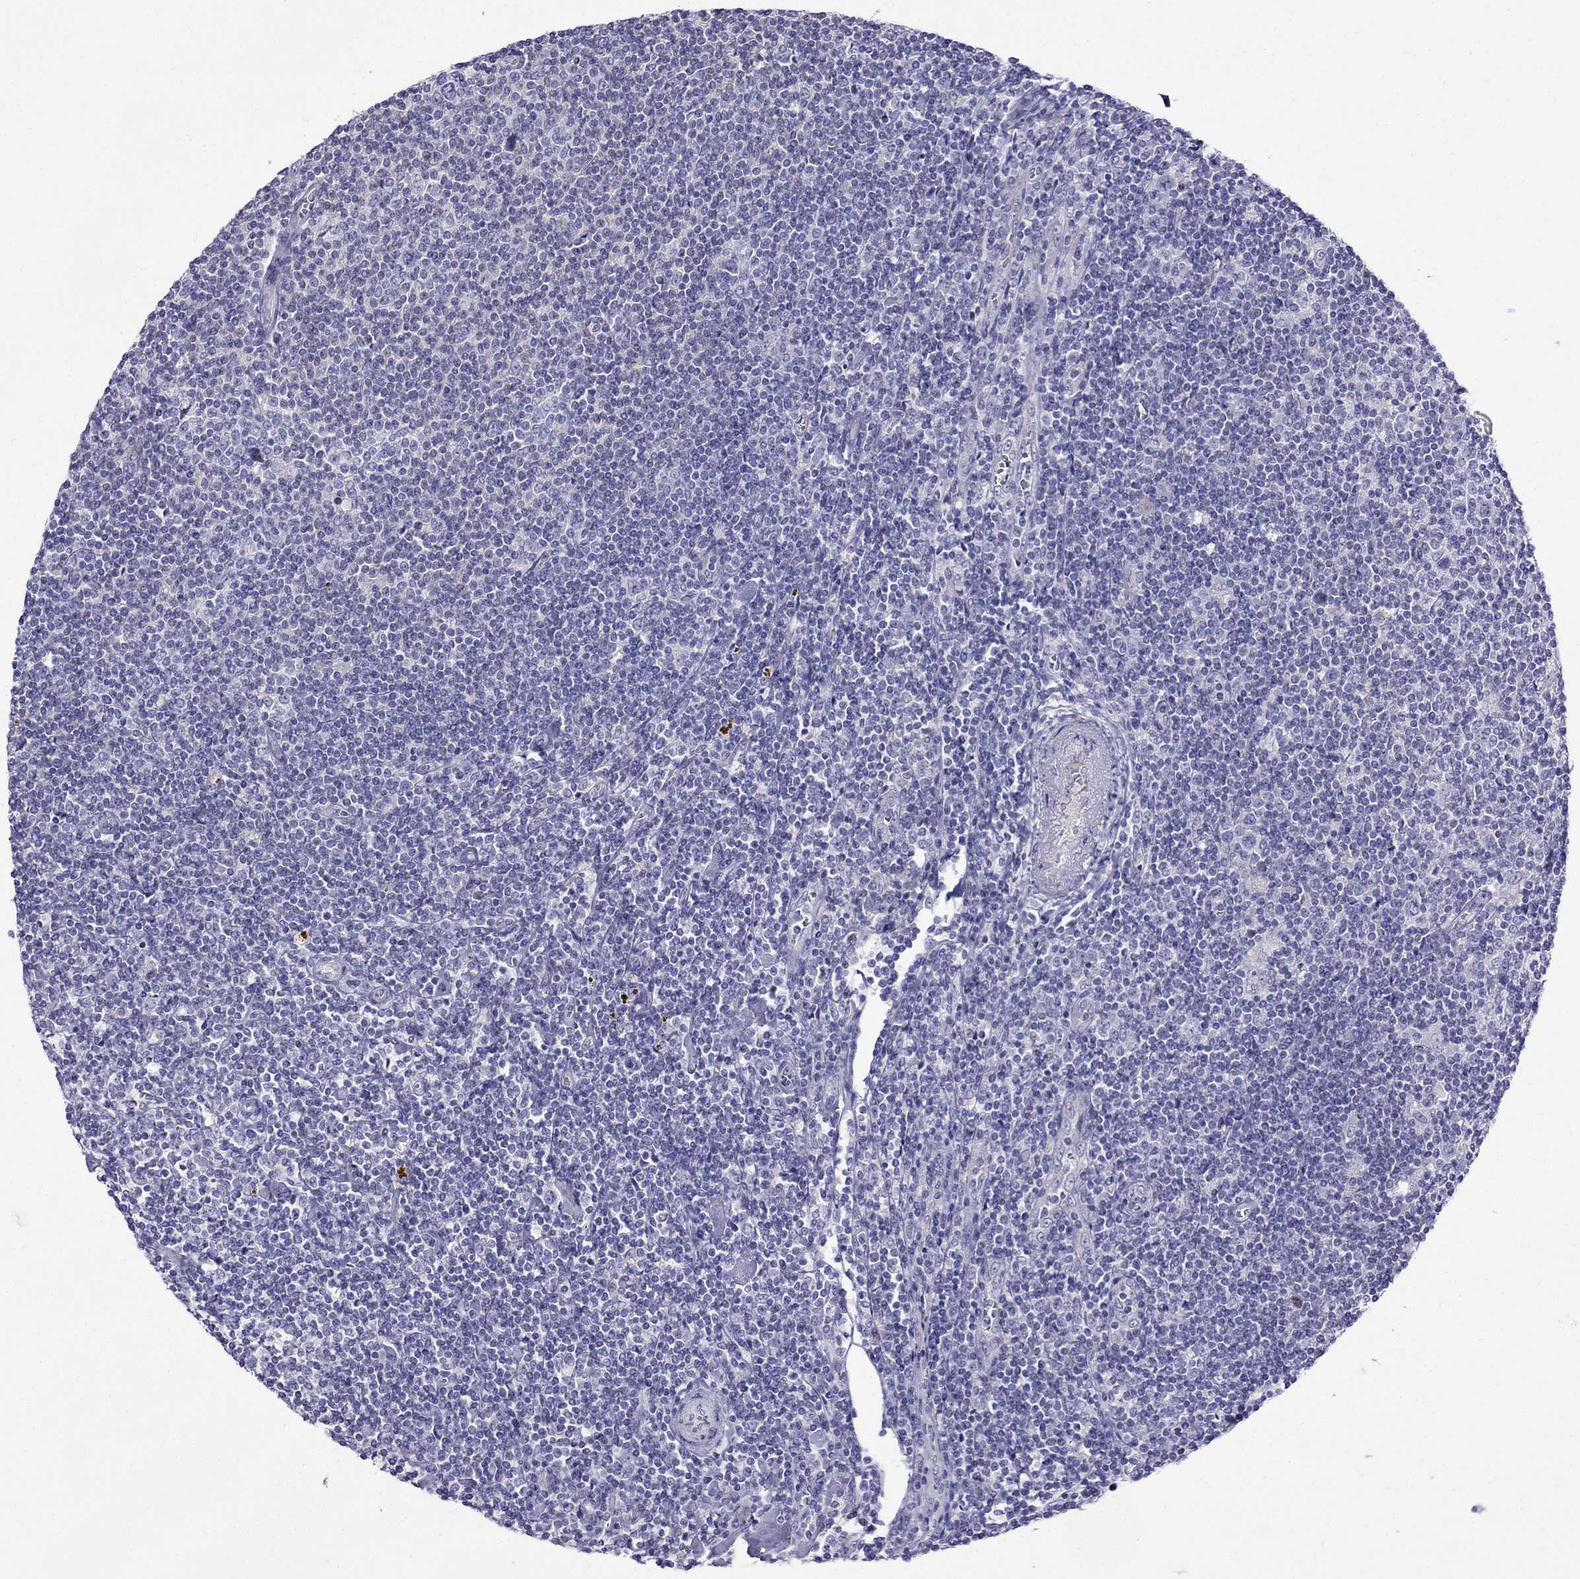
{"staining": {"intensity": "negative", "quantity": "none", "location": "none"}, "tissue": "lymphoma", "cell_type": "Tumor cells", "image_type": "cancer", "snomed": [{"axis": "morphology", "description": "Hodgkin's disease, NOS"}, {"axis": "topography", "description": "Lymph node"}], "caption": "The IHC histopathology image has no significant expression in tumor cells of lymphoma tissue.", "gene": "PATE1", "patient": {"sex": "male", "age": 40}}